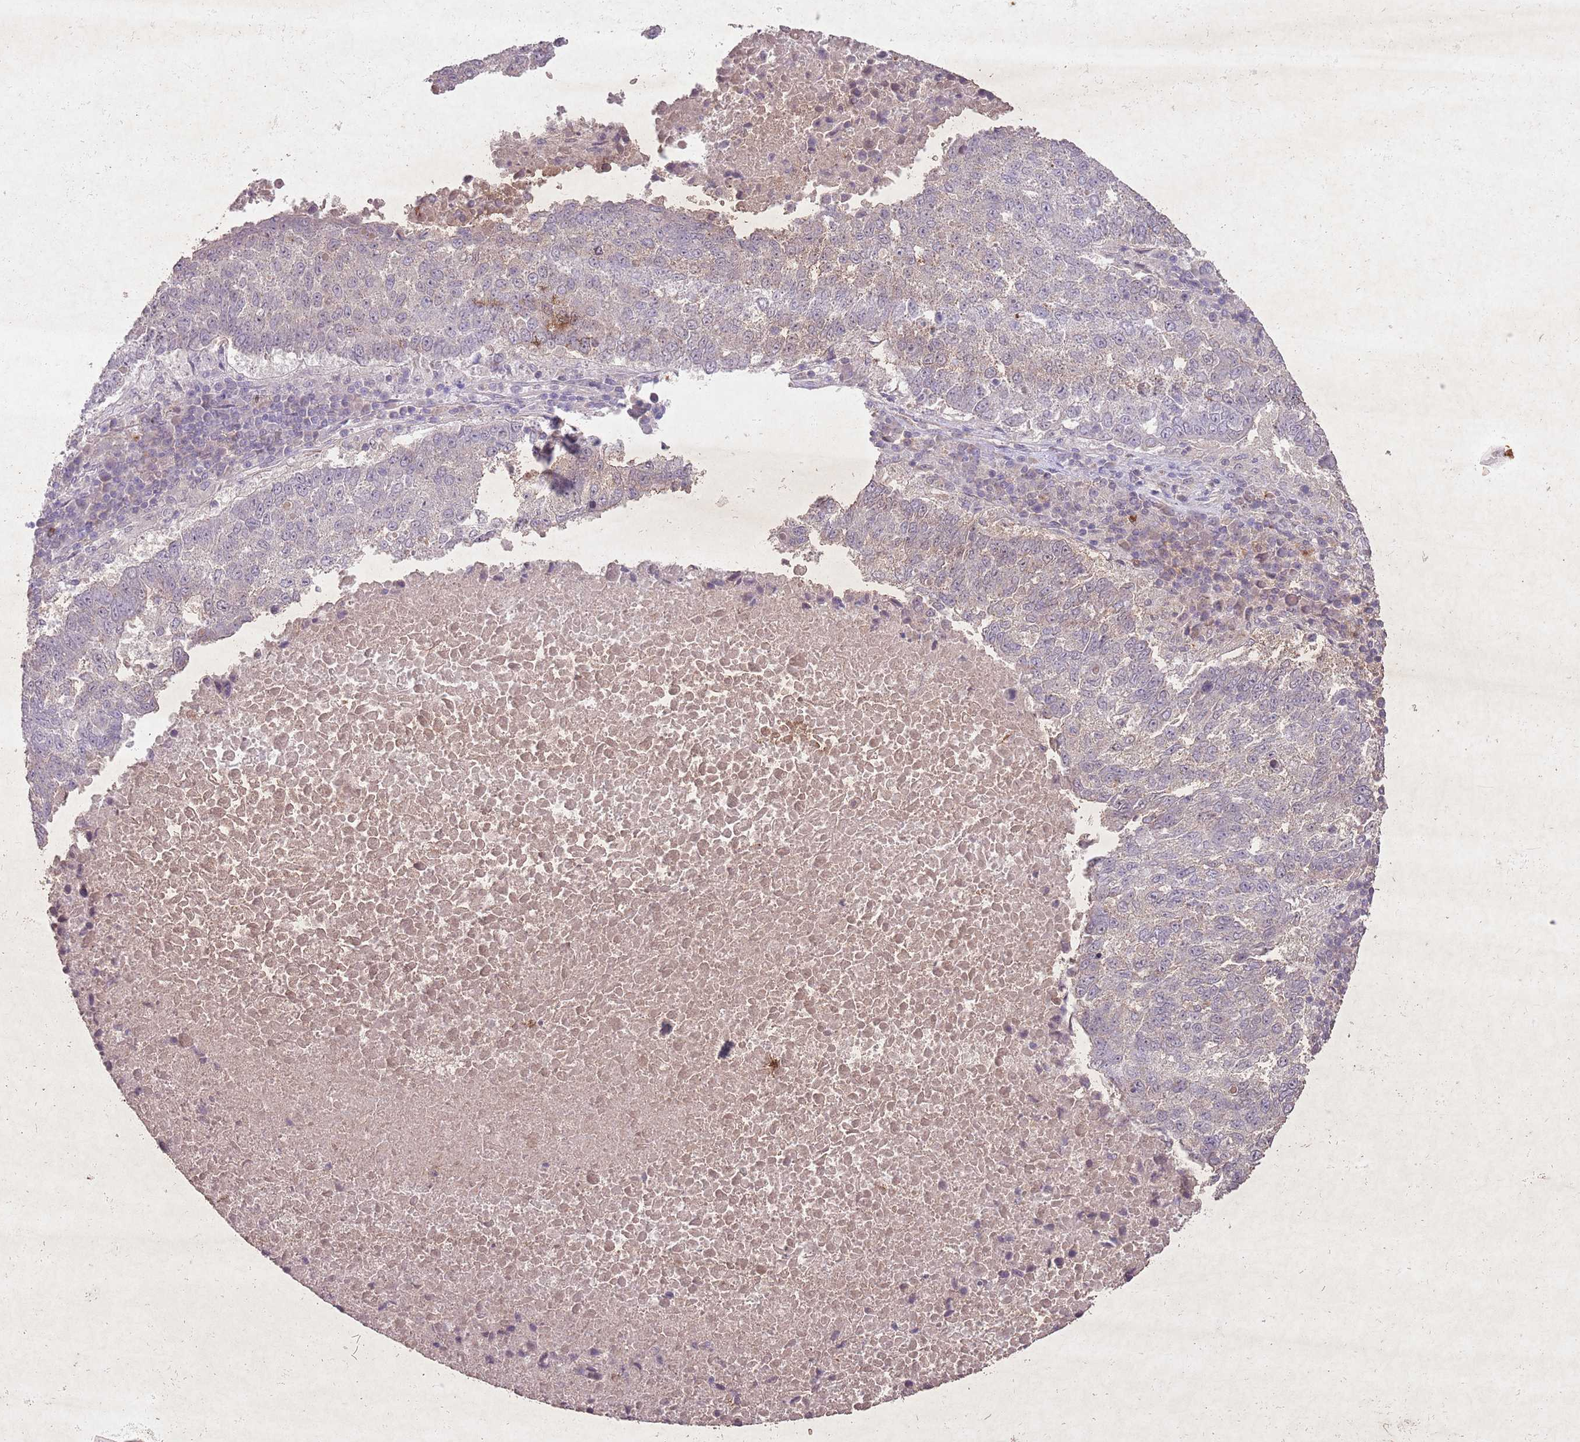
{"staining": {"intensity": "weak", "quantity": "<25%", "location": "cytoplasmic/membranous"}, "tissue": "lung cancer", "cell_type": "Tumor cells", "image_type": "cancer", "snomed": [{"axis": "morphology", "description": "Squamous cell carcinoma, NOS"}, {"axis": "topography", "description": "Lung"}], "caption": "An immunohistochemistry micrograph of lung cancer is shown. There is no staining in tumor cells of lung cancer.", "gene": "CCNI", "patient": {"sex": "male", "age": 73}}